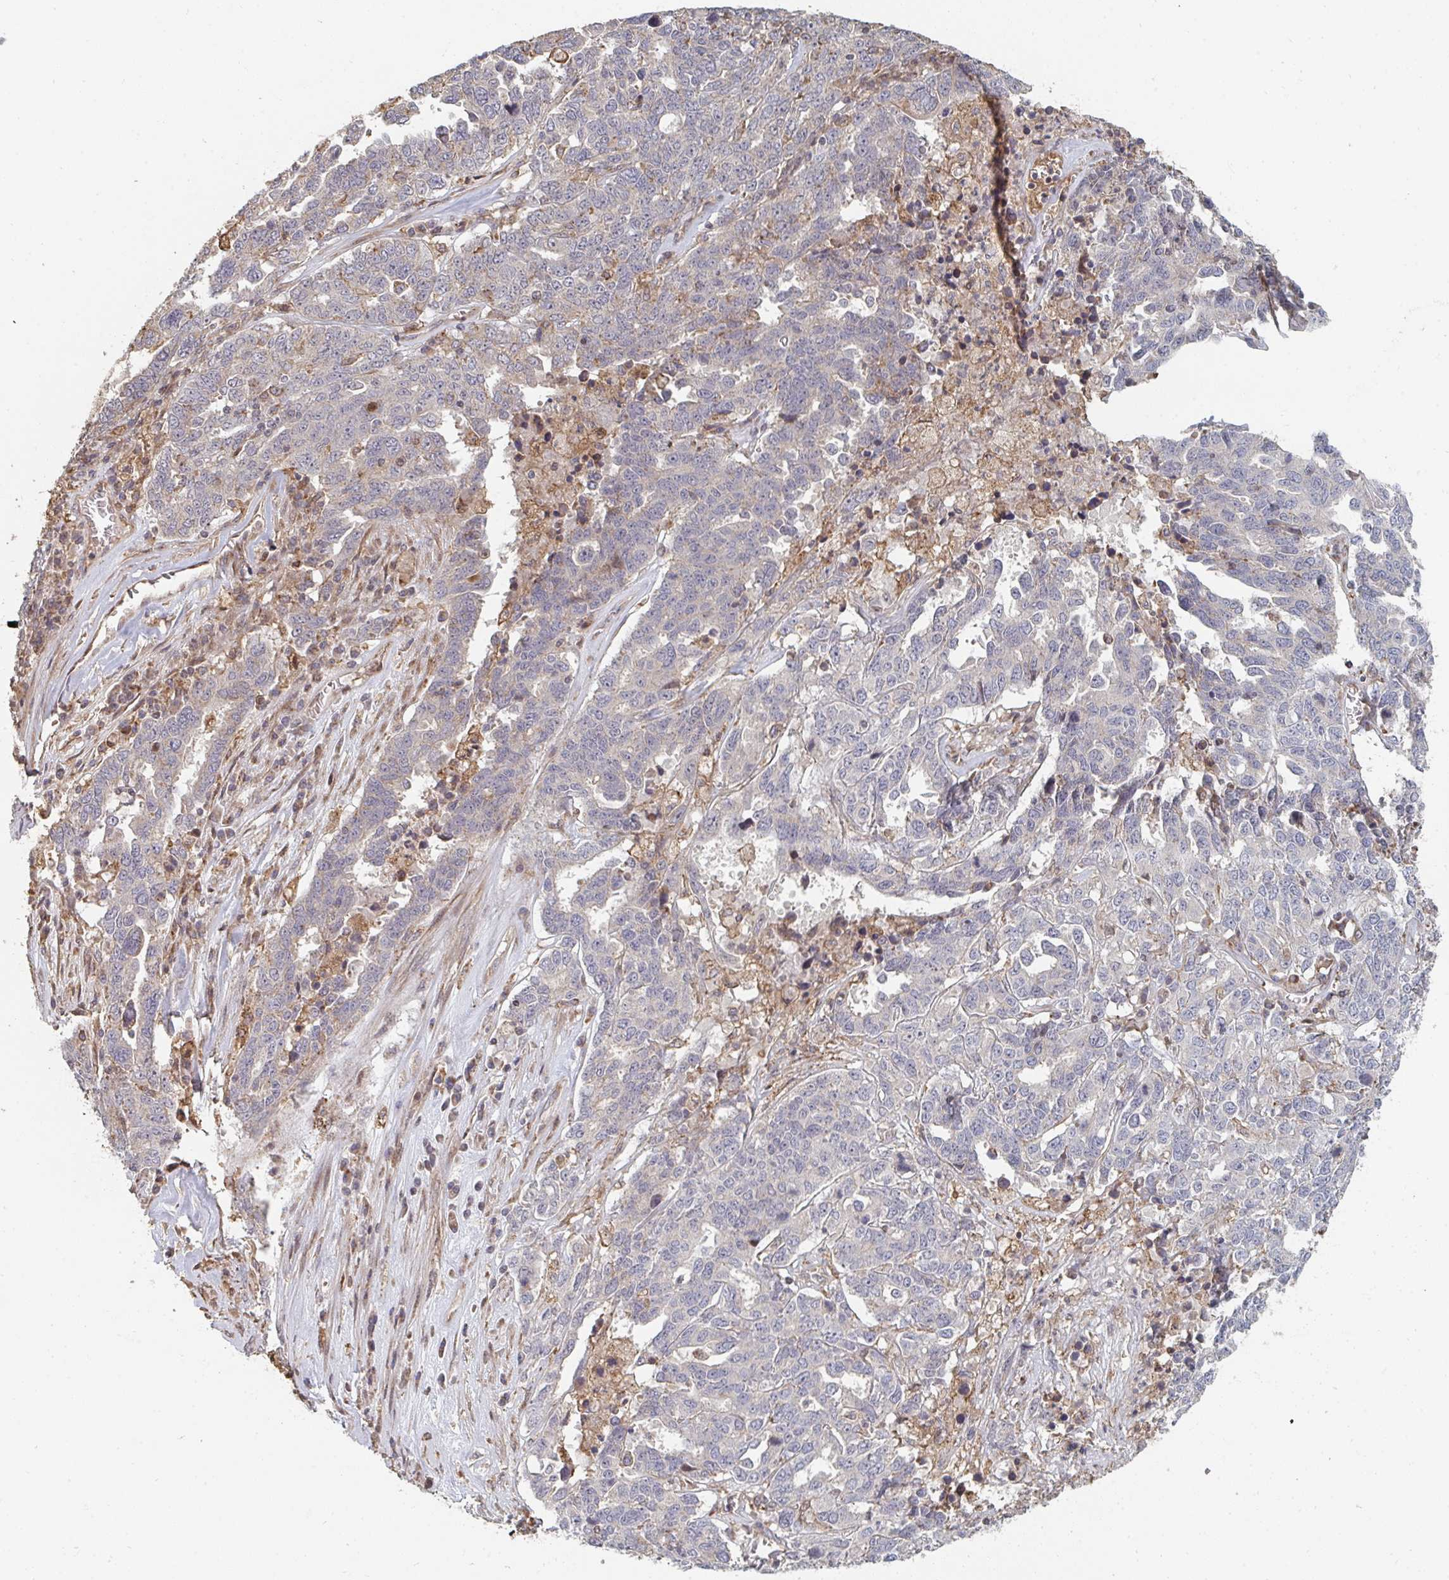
{"staining": {"intensity": "negative", "quantity": "none", "location": "none"}, "tissue": "ovarian cancer", "cell_type": "Tumor cells", "image_type": "cancer", "snomed": [{"axis": "morphology", "description": "Carcinoma, endometroid"}, {"axis": "topography", "description": "Ovary"}], "caption": "Immunohistochemistry image of ovarian cancer stained for a protein (brown), which shows no positivity in tumor cells.", "gene": "PTEN", "patient": {"sex": "female", "age": 62}}